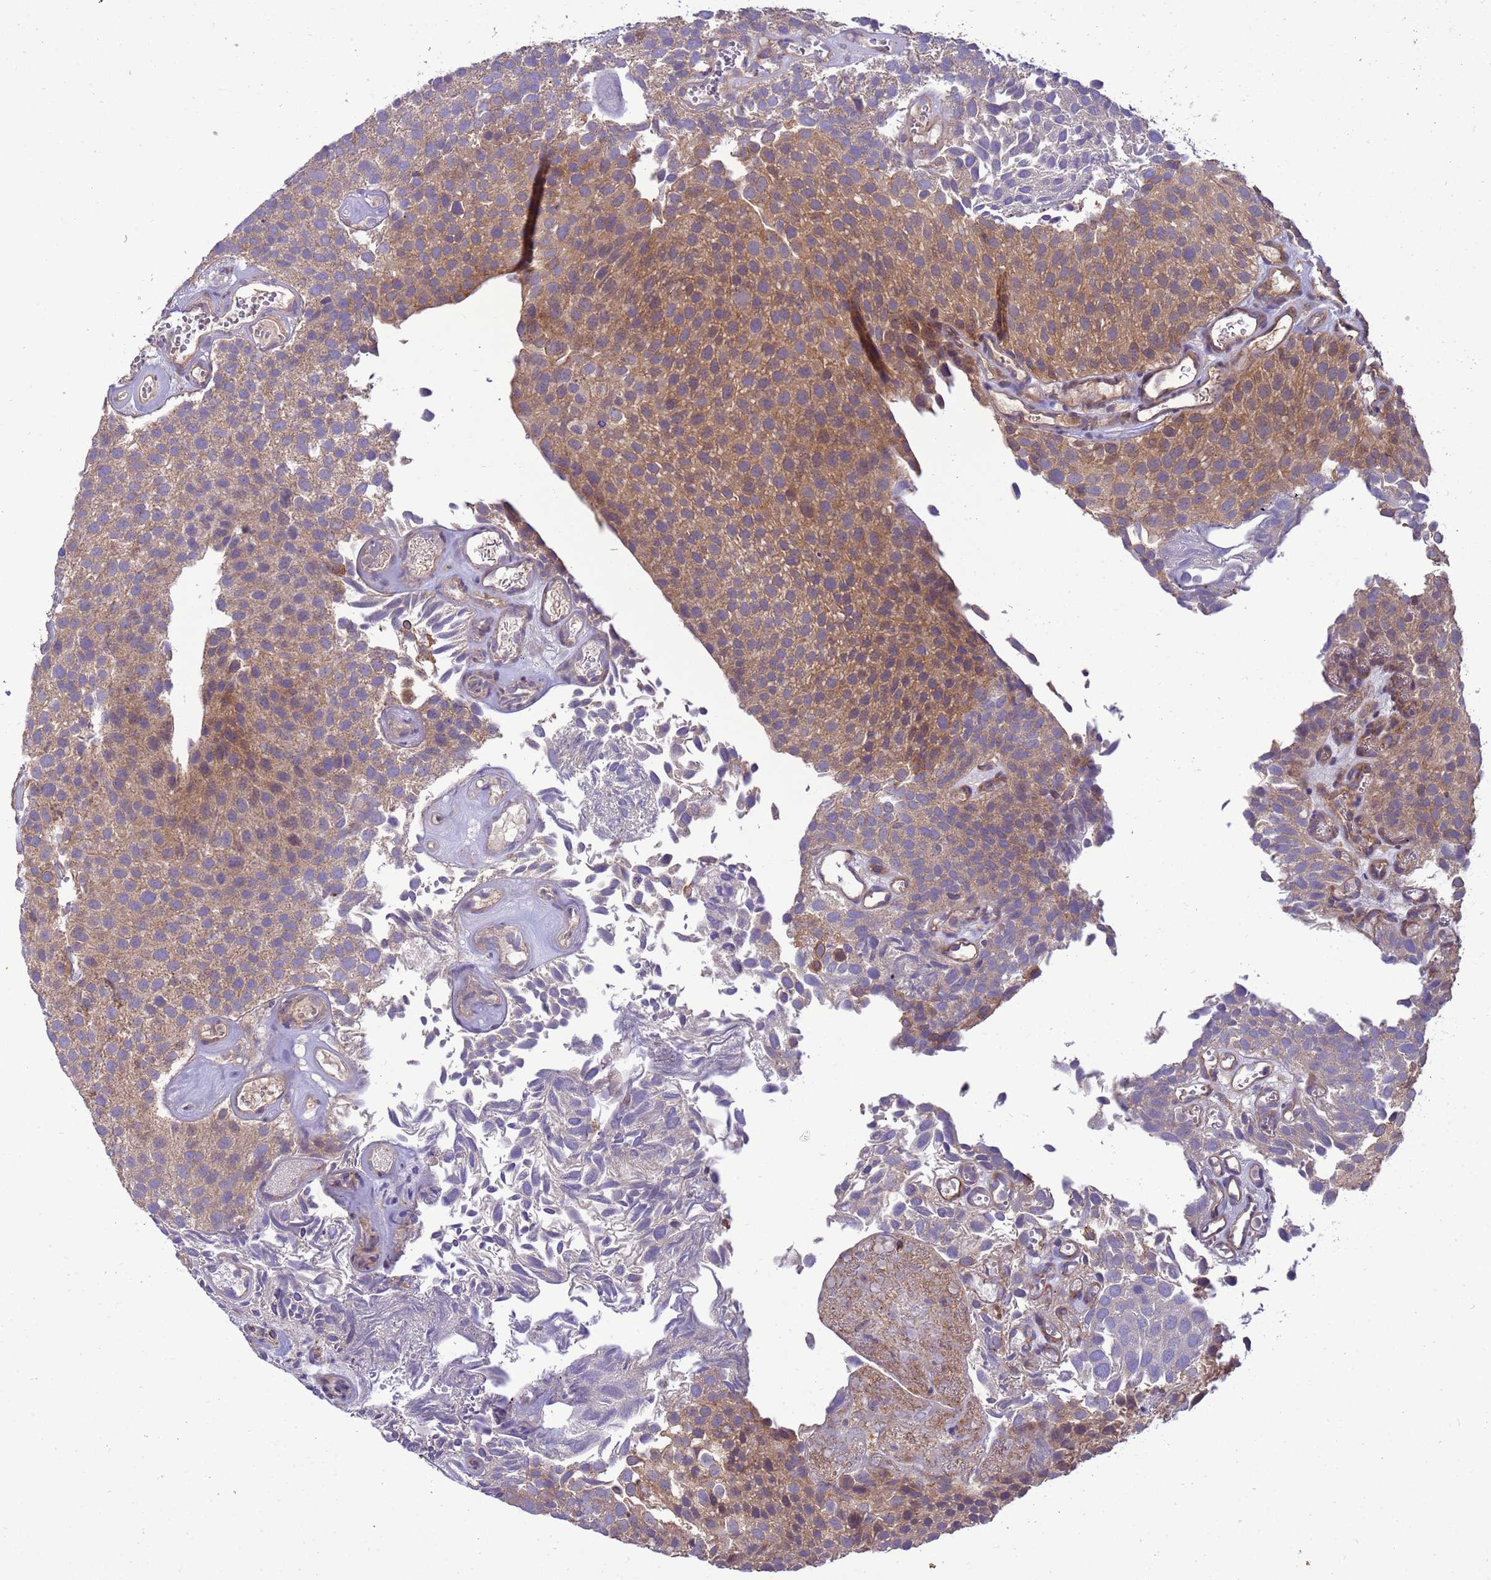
{"staining": {"intensity": "moderate", "quantity": ">75%", "location": "cytoplasmic/membranous"}, "tissue": "urothelial cancer", "cell_type": "Tumor cells", "image_type": "cancer", "snomed": [{"axis": "morphology", "description": "Urothelial carcinoma, Low grade"}, {"axis": "topography", "description": "Urinary bladder"}], "caption": "Moderate cytoplasmic/membranous positivity is seen in about >75% of tumor cells in urothelial cancer.", "gene": "SMCO3", "patient": {"sex": "male", "age": 89}}